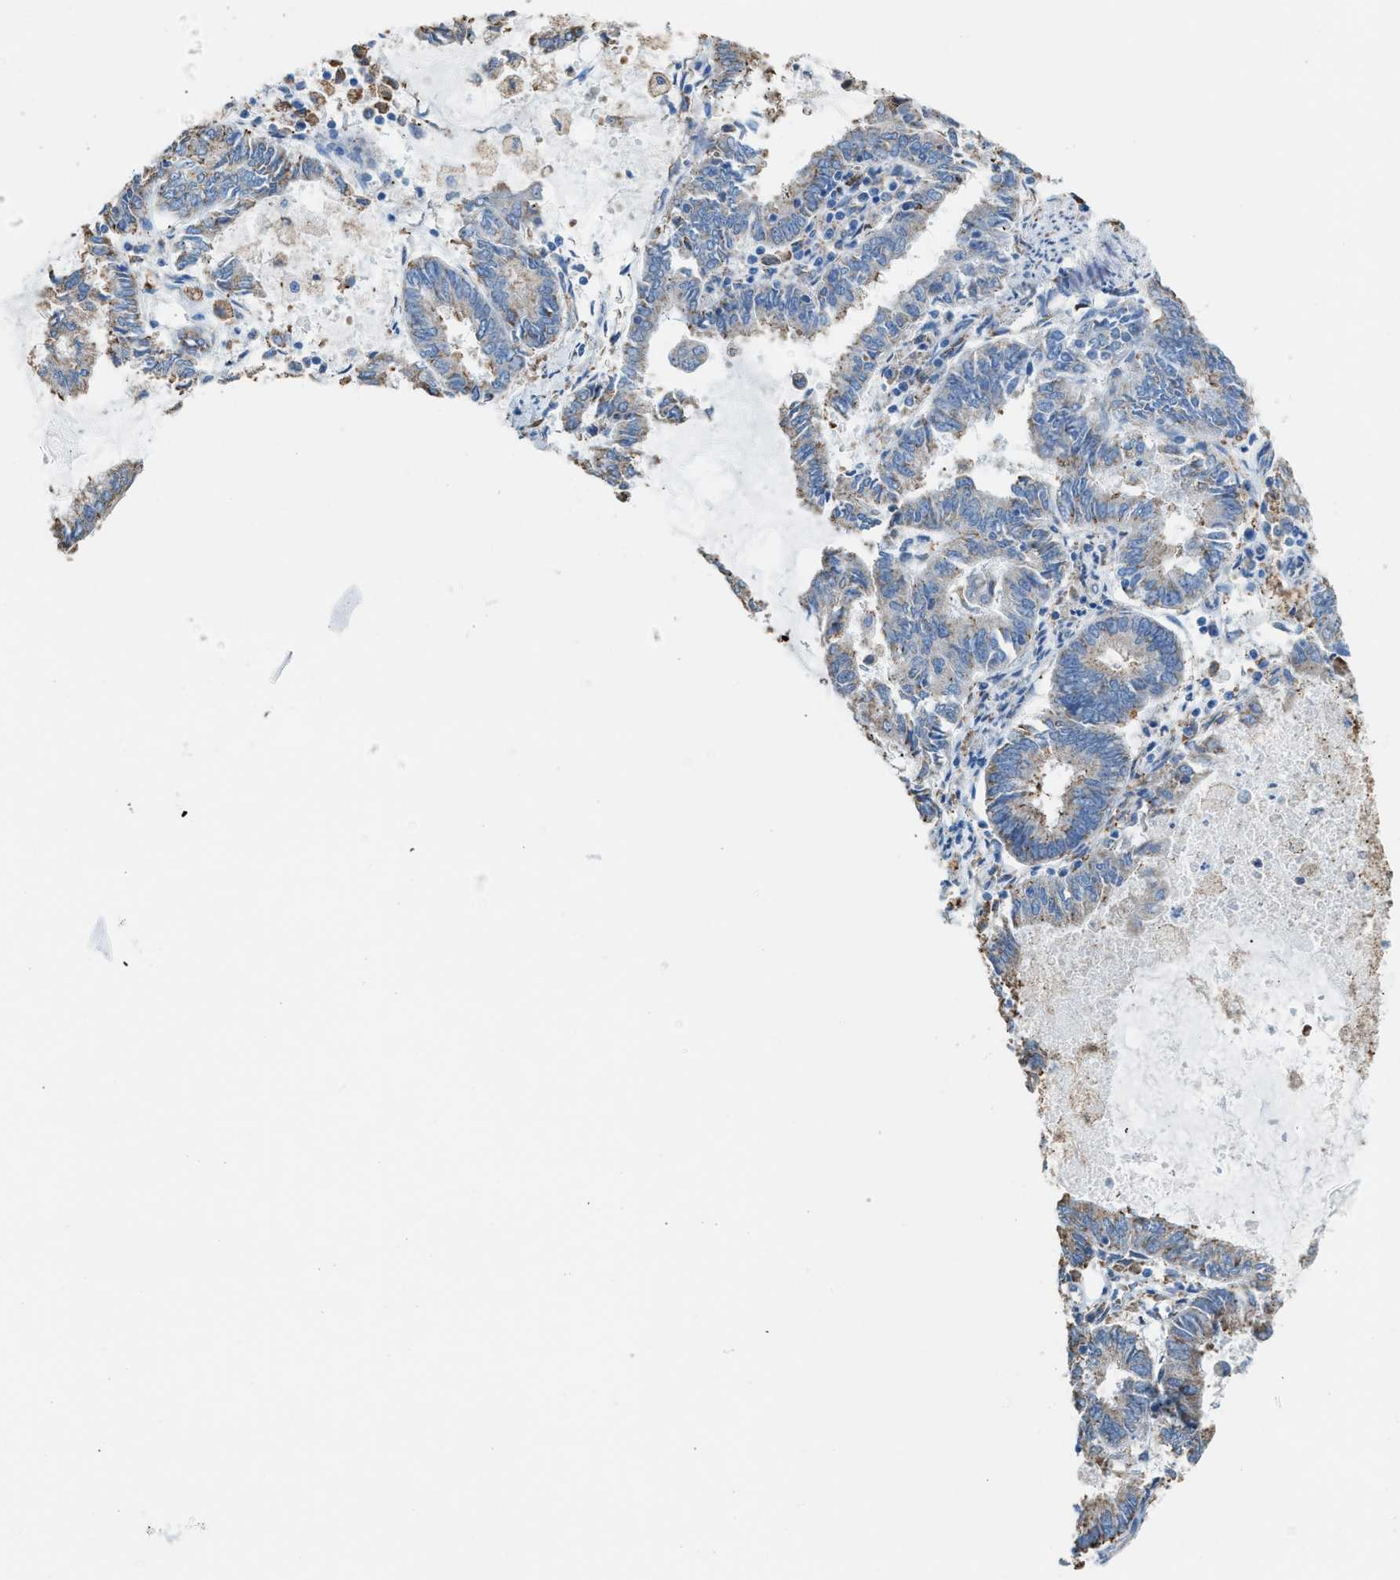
{"staining": {"intensity": "negative", "quantity": "none", "location": "none"}, "tissue": "endometrial cancer", "cell_type": "Tumor cells", "image_type": "cancer", "snomed": [{"axis": "morphology", "description": "Adenocarcinoma, NOS"}, {"axis": "topography", "description": "Endometrium"}], "caption": "Tumor cells are negative for brown protein staining in endometrial adenocarcinoma. Brightfield microscopy of IHC stained with DAB (brown) and hematoxylin (blue), captured at high magnification.", "gene": "CA3", "patient": {"sex": "female", "age": 86}}